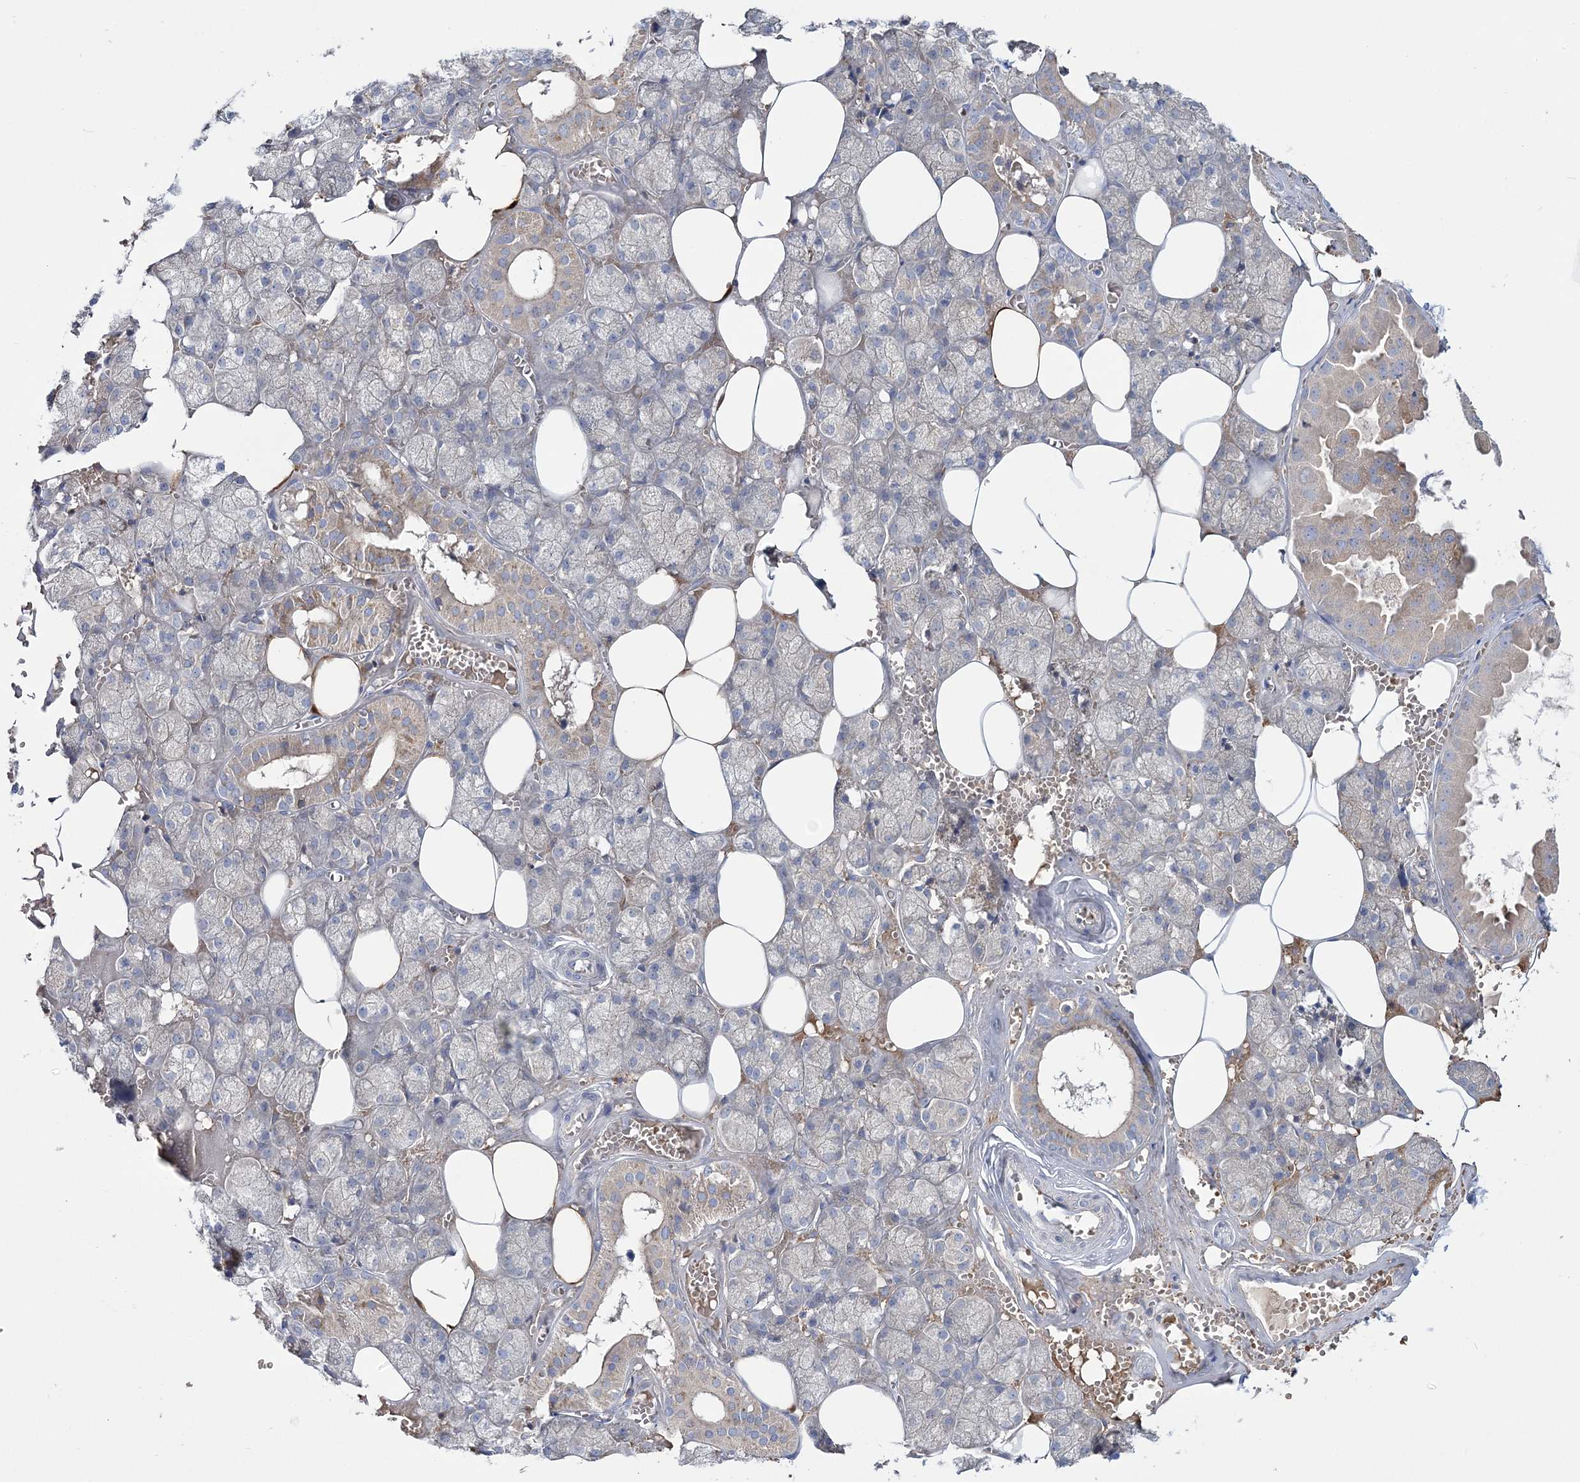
{"staining": {"intensity": "weak", "quantity": "<25%", "location": "cytoplasmic/membranous"}, "tissue": "salivary gland", "cell_type": "Glandular cells", "image_type": "normal", "snomed": [{"axis": "morphology", "description": "Normal tissue, NOS"}, {"axis": "topography", "description": "Salivary gland"}], "caption": "Glandular cells are negative for brown protein staining in normal salivary gland. The staining was performed using DAB to visualize the protein expression in brown, while the nuclei were stained in blue with hematoxylin (Magnification: 20x).", "gene": "ATP11B", "patient": {"sex": "male", "age": 62}}